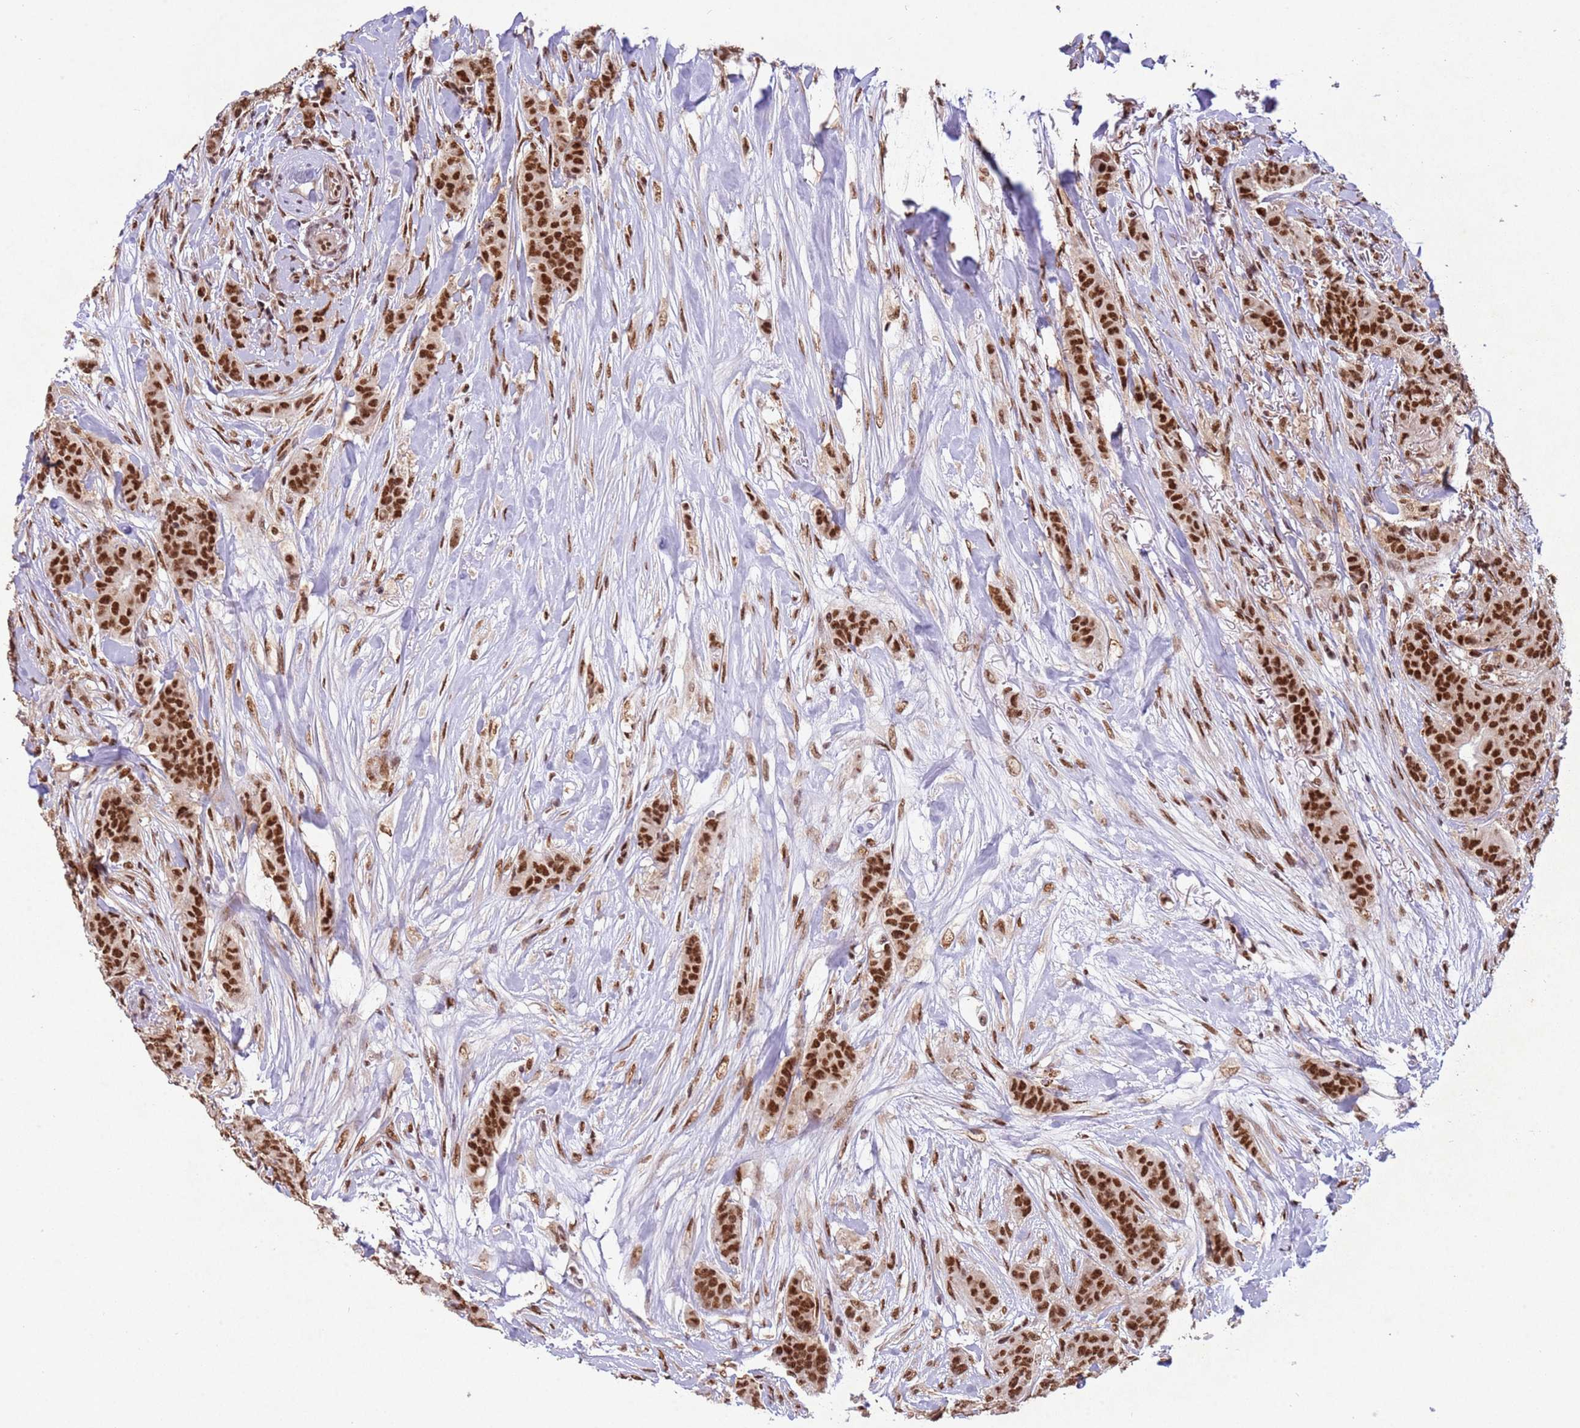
{"staining": {"intensity": "strong", "quantity": ">75%", "location": "nuclear"}, "tissue": "breast cancer", "cell_type": "Tumor cells", "image_type": "cancer", "snomed": [{"axis": "morphology", "description": "Duct carcinoma"}, {"axis": "topography", "description": "Breast"}], "caption": "An image of human breast cancer stained for a protein demonstrates strong nuclear brown staining in tumor cells.", "gene": "ESF1", "patient": {"sex": "female", "age": 40}}